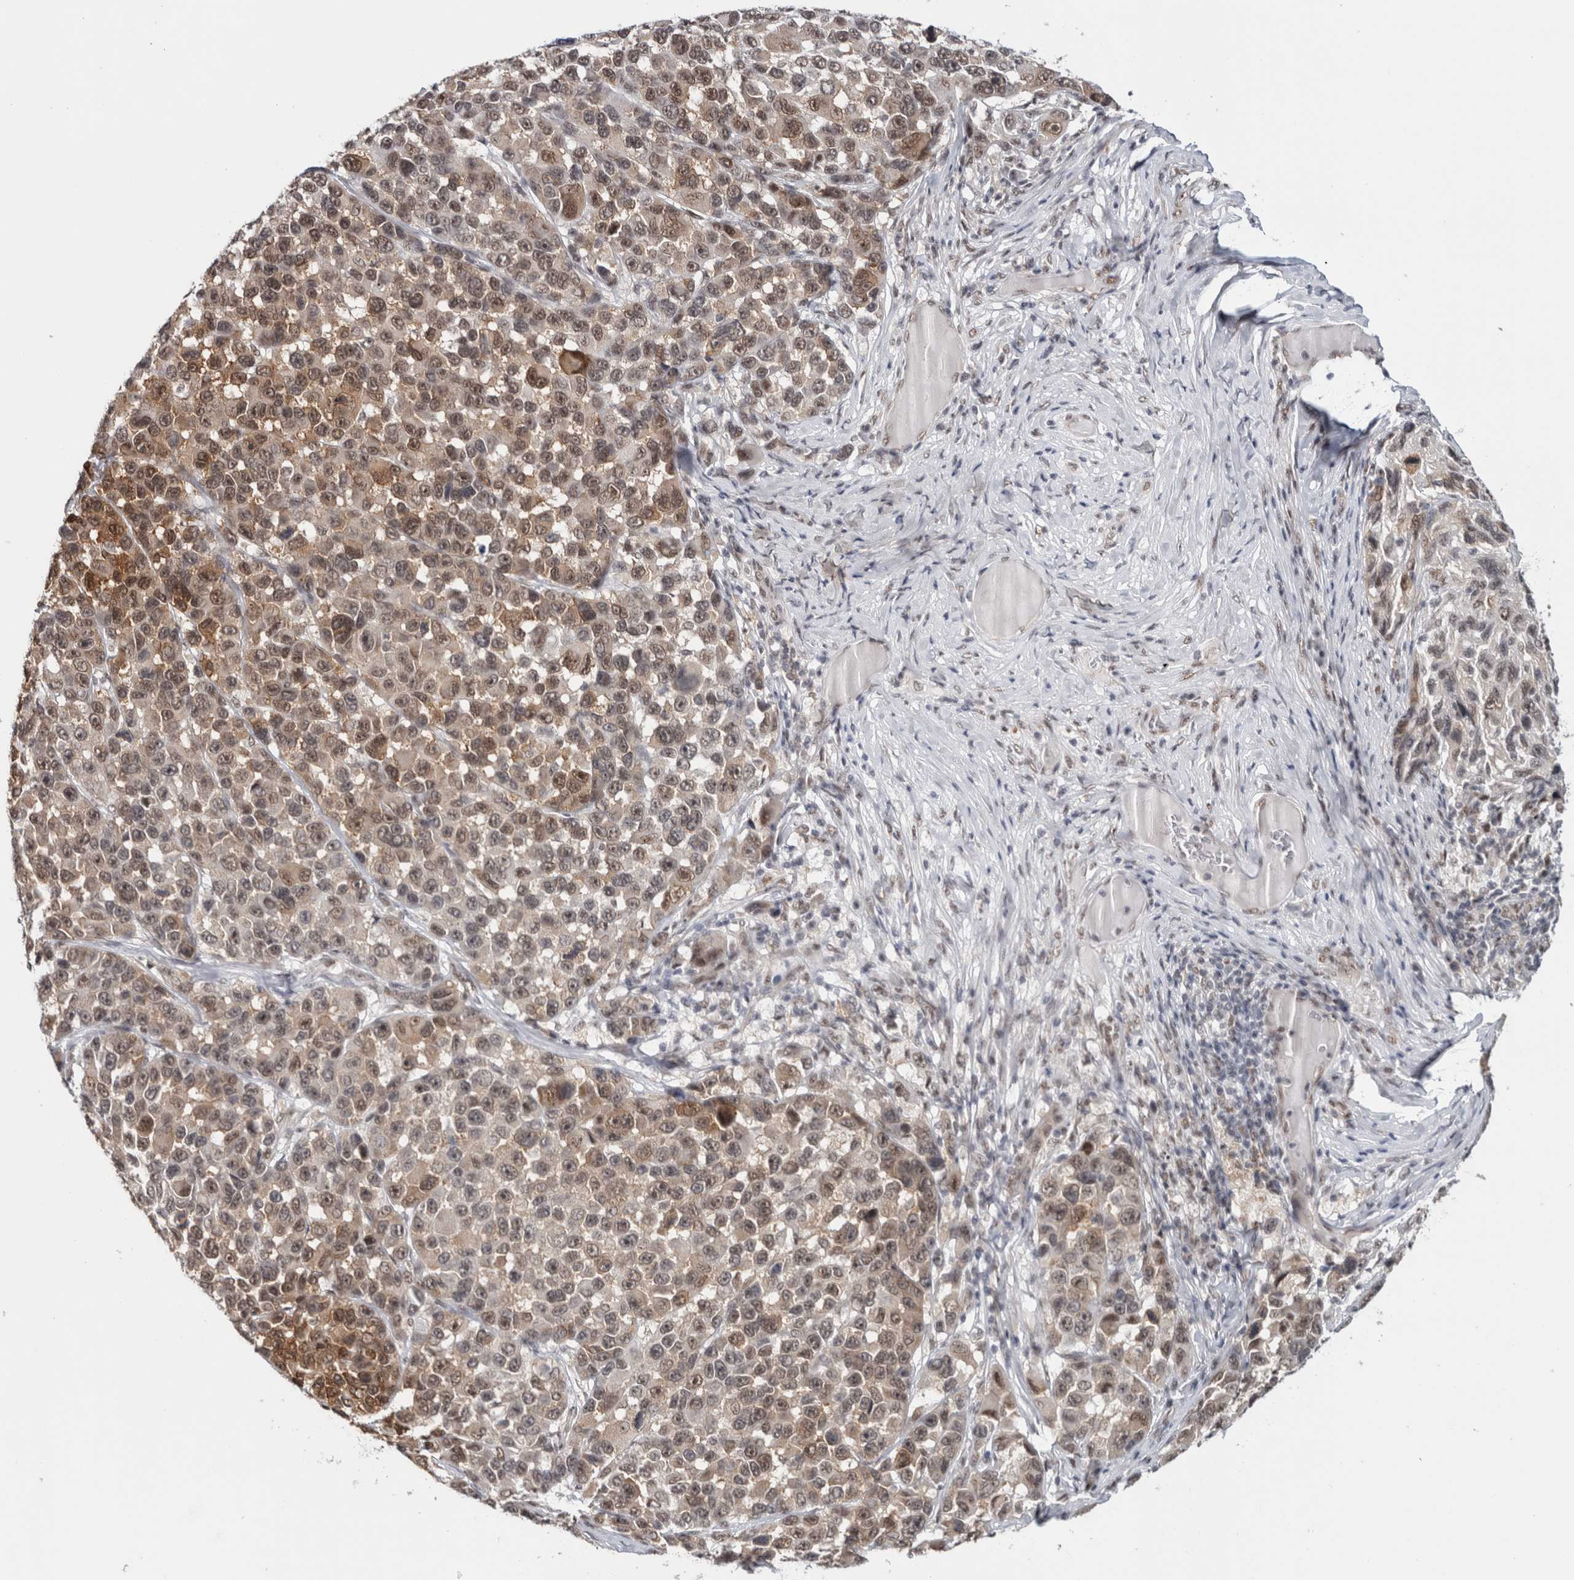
{"staining": {"intensity": "moderate", "quantity": ">75%", "location": "cytoplasmic/membranous,nuclear"}, "tissue": "melanoma", "cell_type": "Tumor cells", "image_type": "cancer", "snomed": [{"axis": "morphology", "description": "Malignant melanoma, NOS"}, {"axis": "topography", "description": "Skin"}], "caption": "The photomicrograph reveals staining of melanoma, revealing moderate cytoplasmic/membranous and nuclear protein expression (brown color) within tumor cells.", "gene": "MKNK1", "patient": {"sex": "male", "age": 53}}